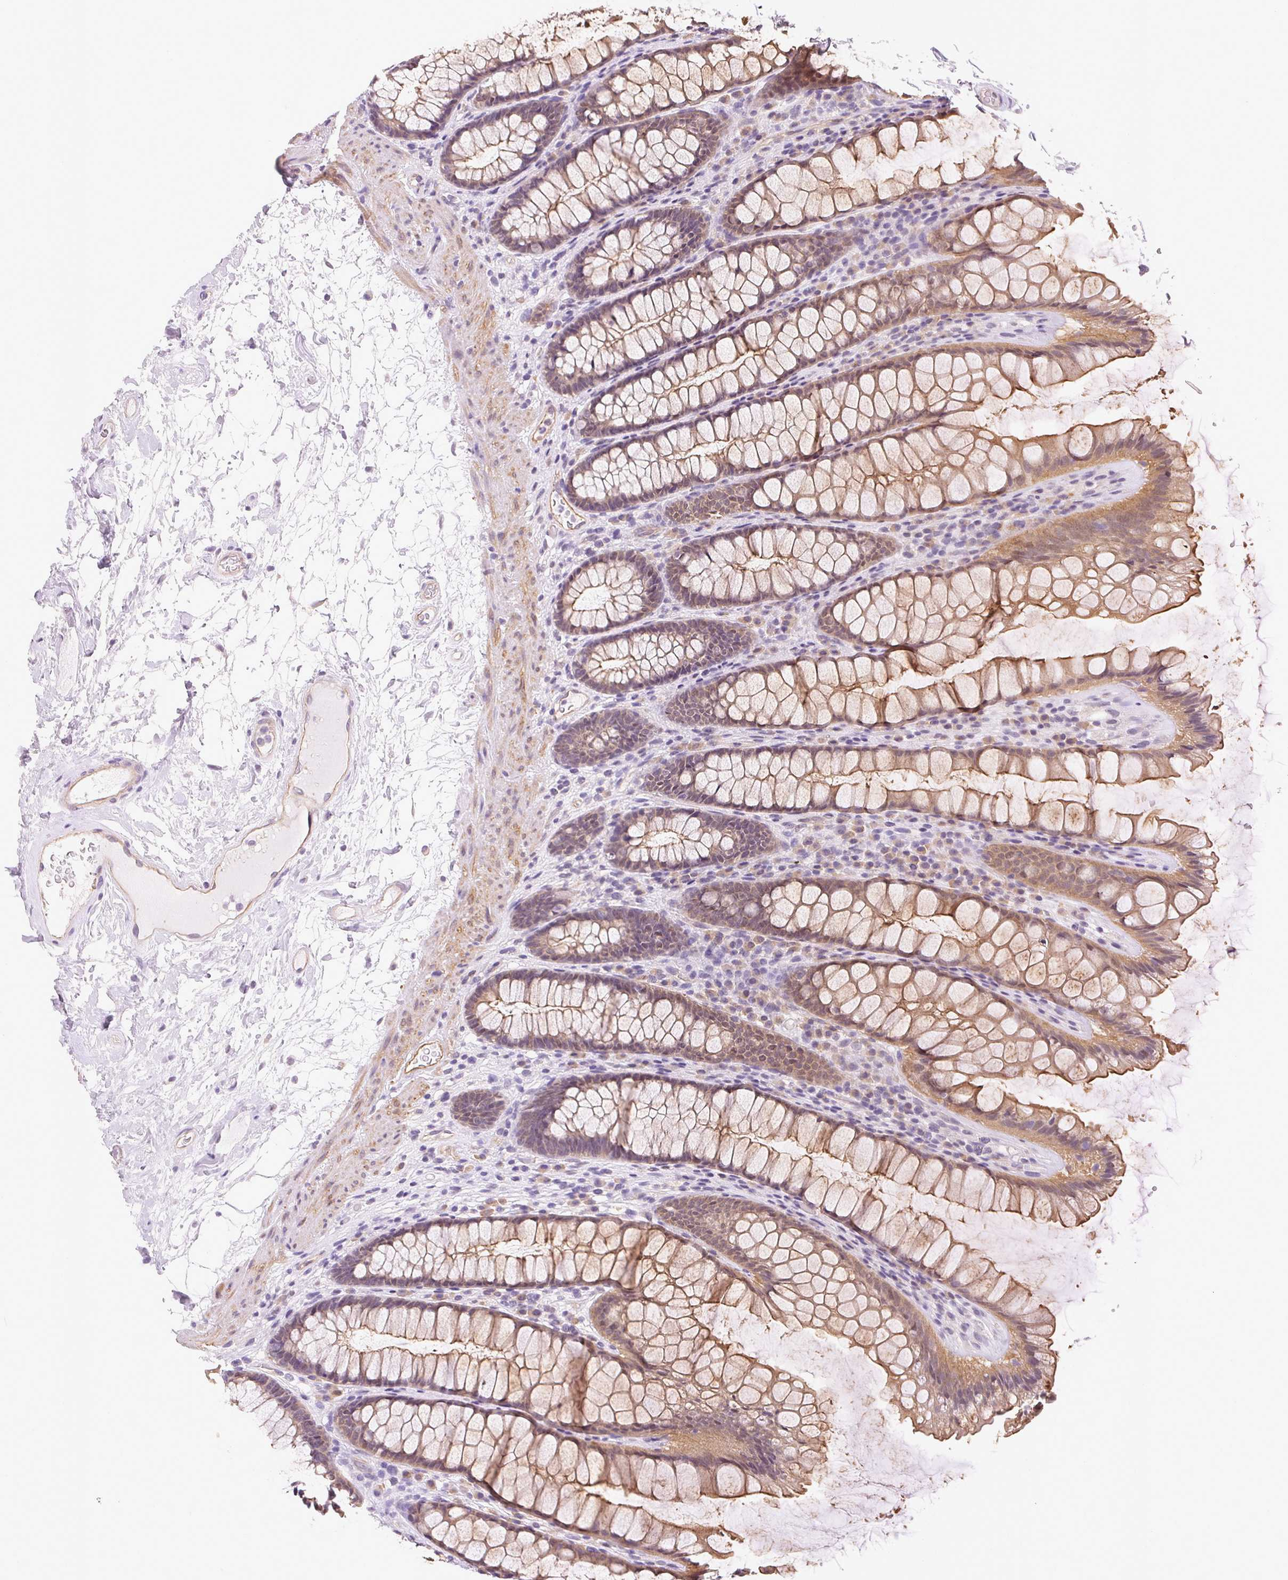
{"staining": {"intensity": "strong", "quantity": "25%-75%", "location": "cytoplasmic/membranous"}, "tissue": "rectum", "cell_type": "Glandular cells", "image_type": "normal", "snomed": [{"axis": "morphology", "description": "Normal tissue, NOS"}, {"axis": "topography", "description": "Rectum"}], "caption": "Immunohistochemistry of normal human rectum exhibits high levels of strong cytoplasmic/membranous expression in approximately 25%-75% of glandular cells. (DAB (3,3'-diaminobenzidine) IHC, brown staining for protein, blue staining for nuclei).", "gene": "CSN1S1", "patient": {"sex": "male", "age": 72}}